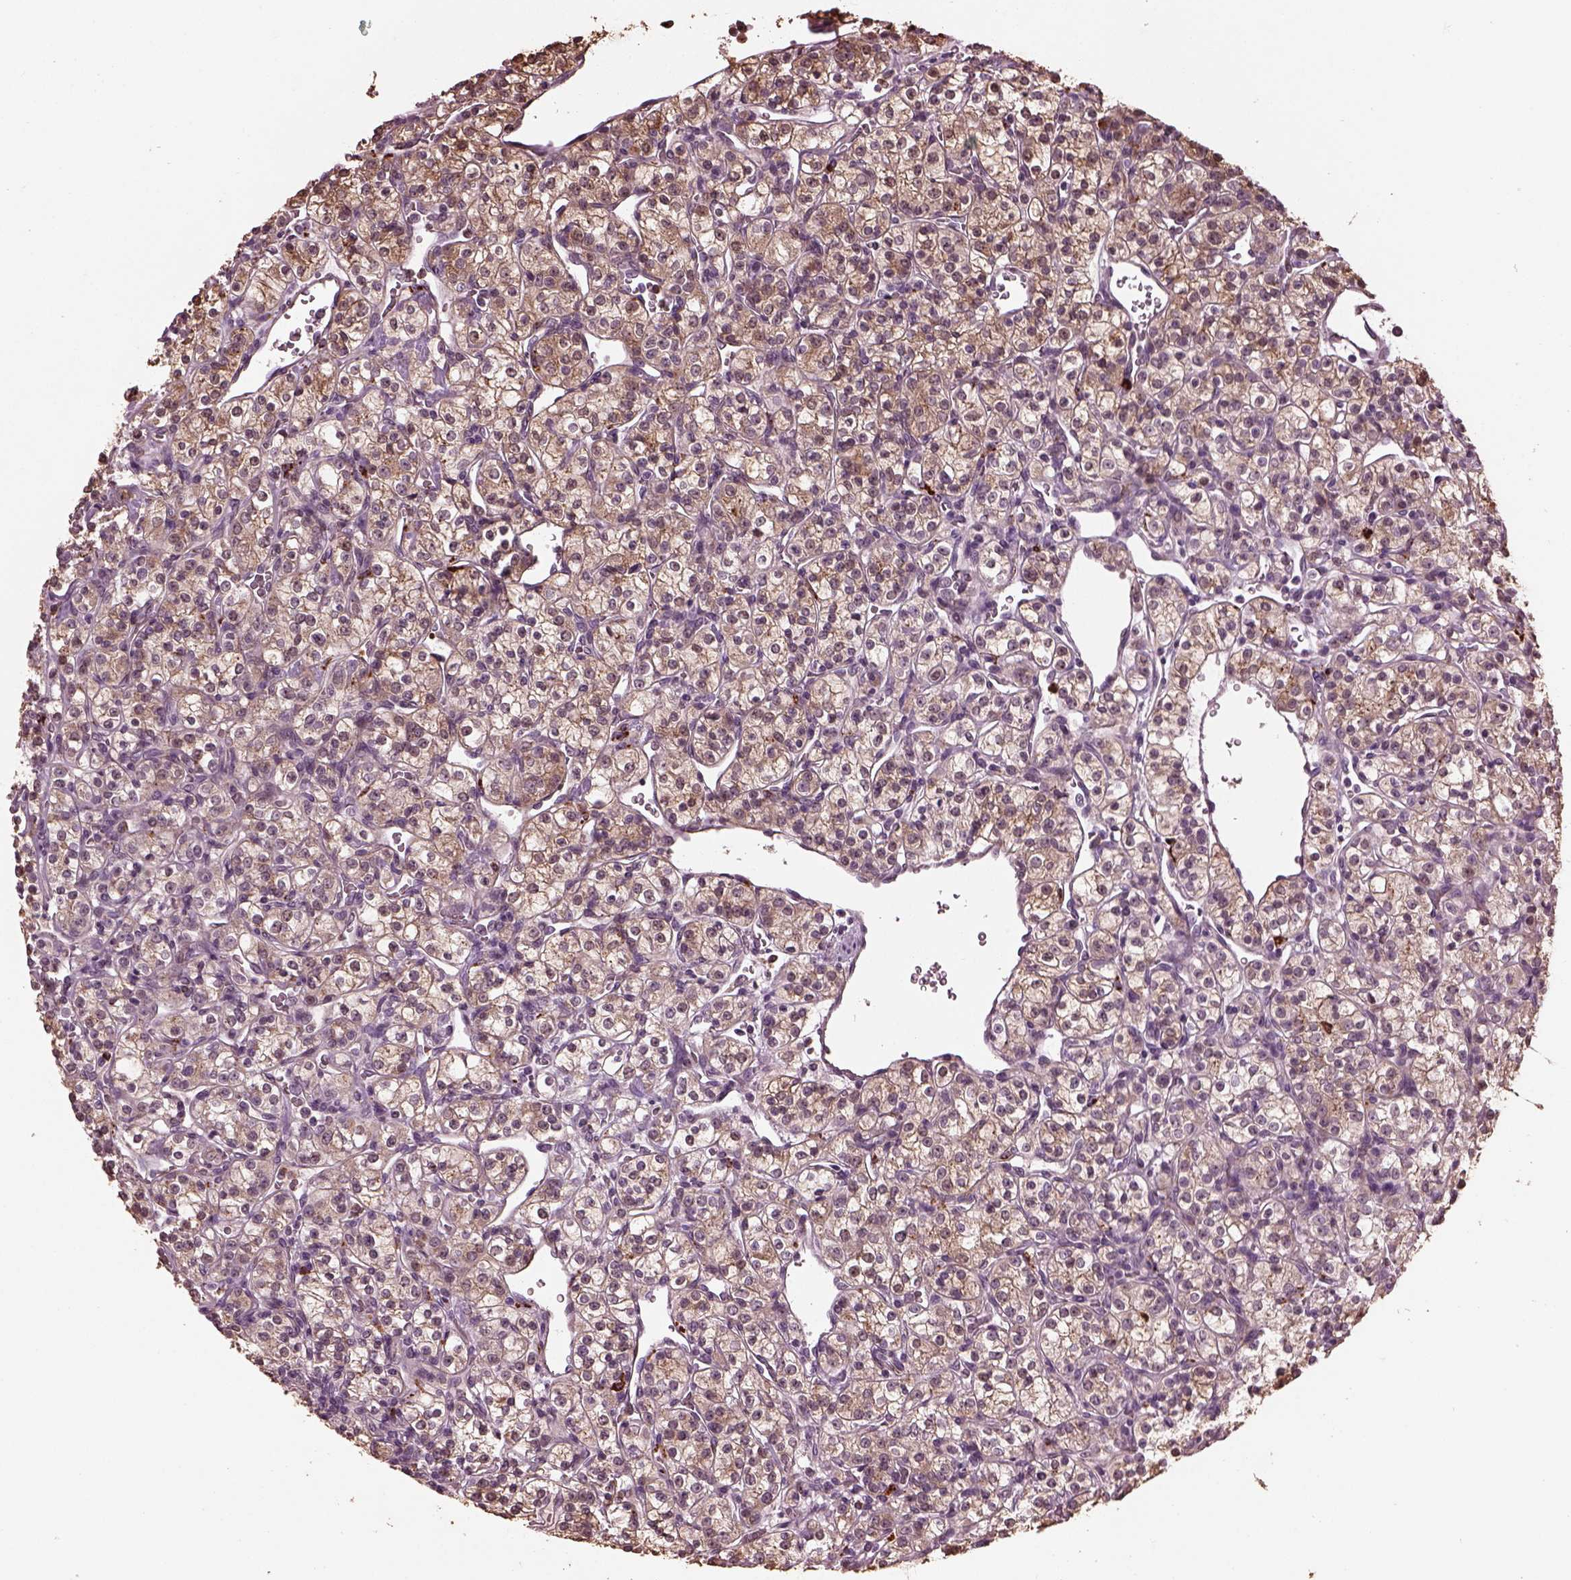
{"staining": {"intensity": "weak", "quantity": ">75%", "location": "cytoplasmic/membranous"}, "tissue": "renal cancer", "cell_type": "Tumor cells", "image_type": "cancer", "snomed": [{"axis": "morphology", "description": "Adenocarcinoma, NOS"}, {"axis": "topography", "description": "Kidney"}], "caption": "IHC of renal adenocarcinoma displays low levels of weak cytoplasmic/membranous positivity in approximately >75% of tumor cells.", "gene": "RUFY3", "patient": {"sex": "male", "age": 77}}